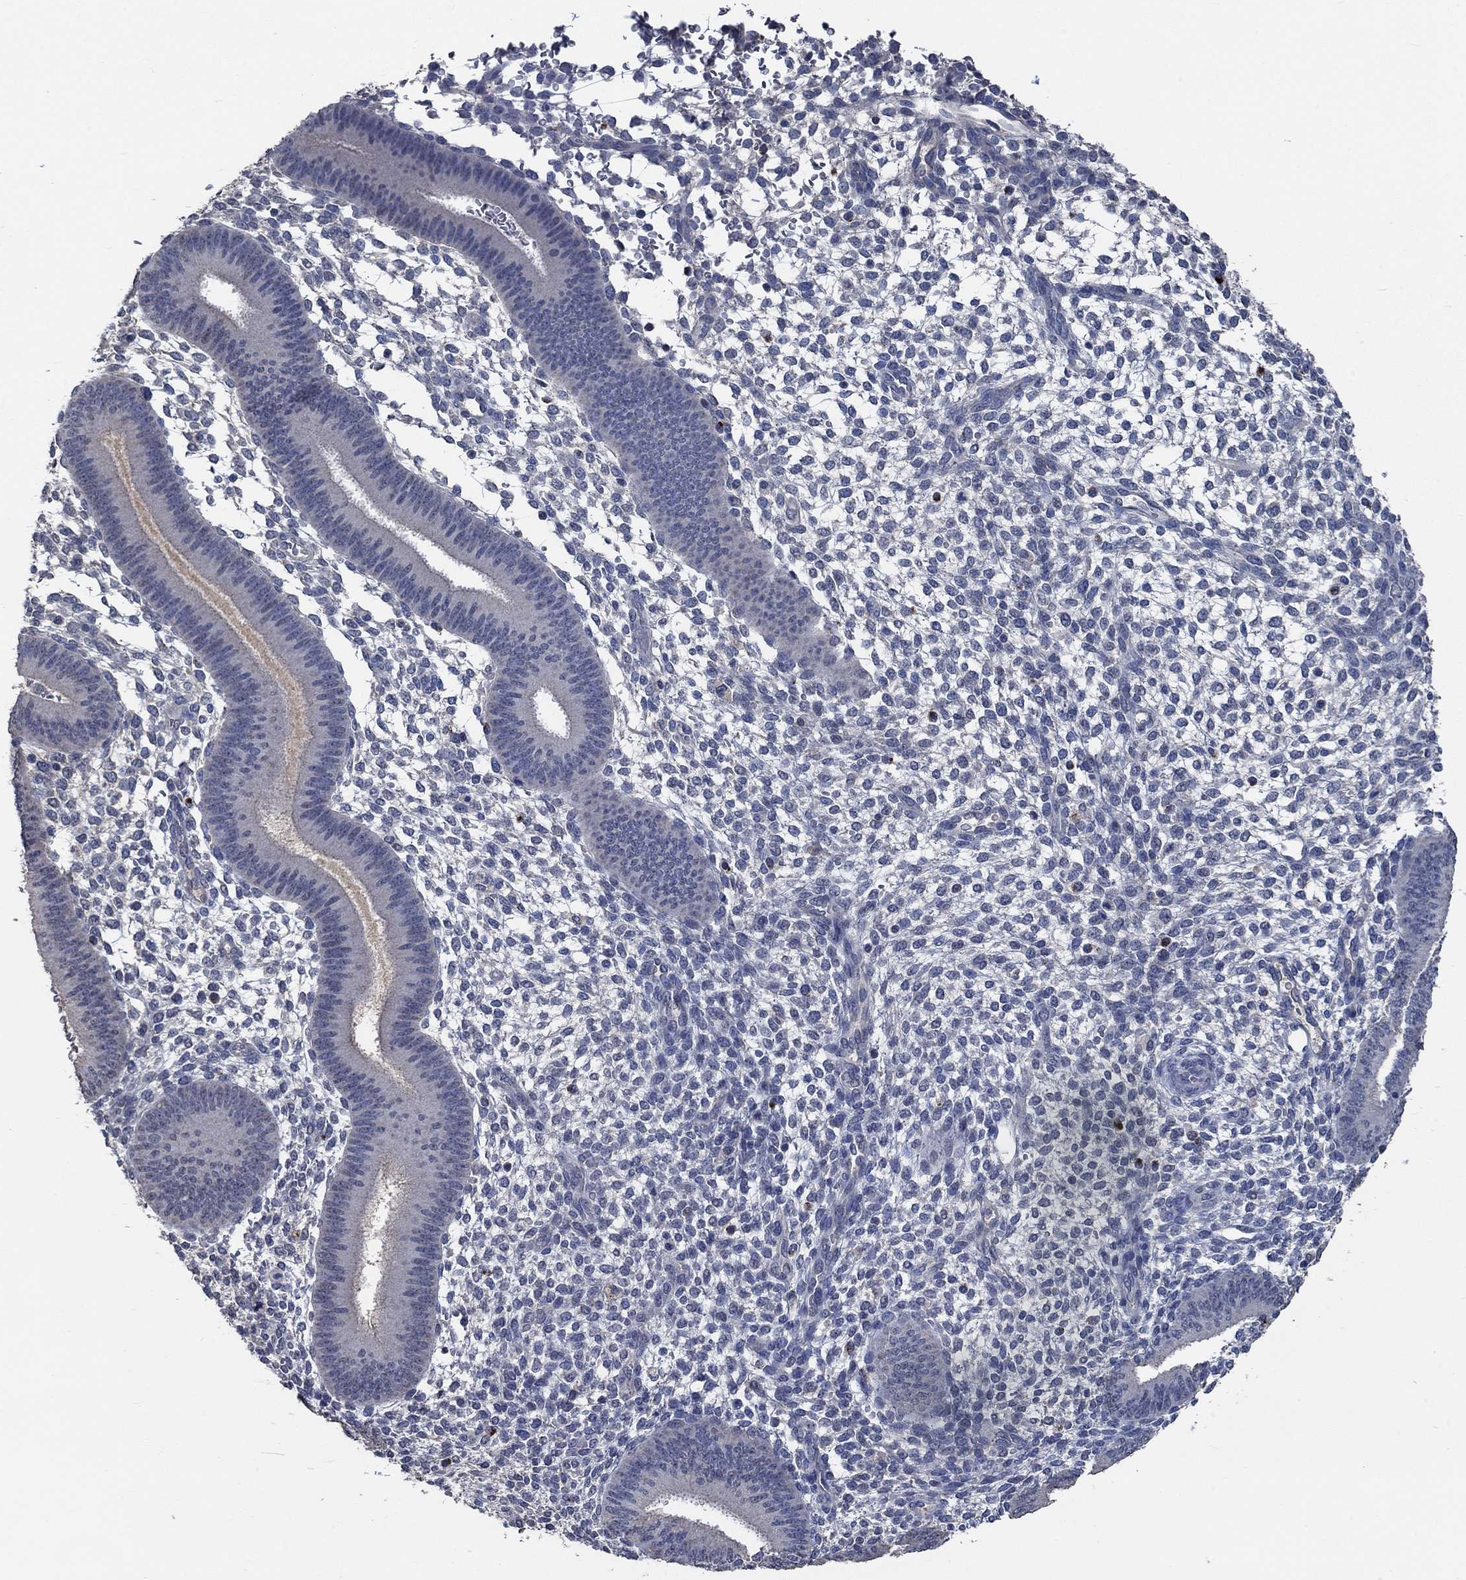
{"staining": {"intensity": "negative", "quantity": "none", "location": "none"}, "tissue": "endometrium", "cell_type": "Cells in endometrial stroma", "image_type": "normal", "snomed": [{"axis": "morphology", "description": "Normal tissue, NOS"}, {"axis": "topography", "description": "Endometrium"}], "caption": "The image displays no significant positivity in cells in endometrial stroma of endometrium.", "gene": "OBSCN", "patient": {"sex": "female", "age": 39}}